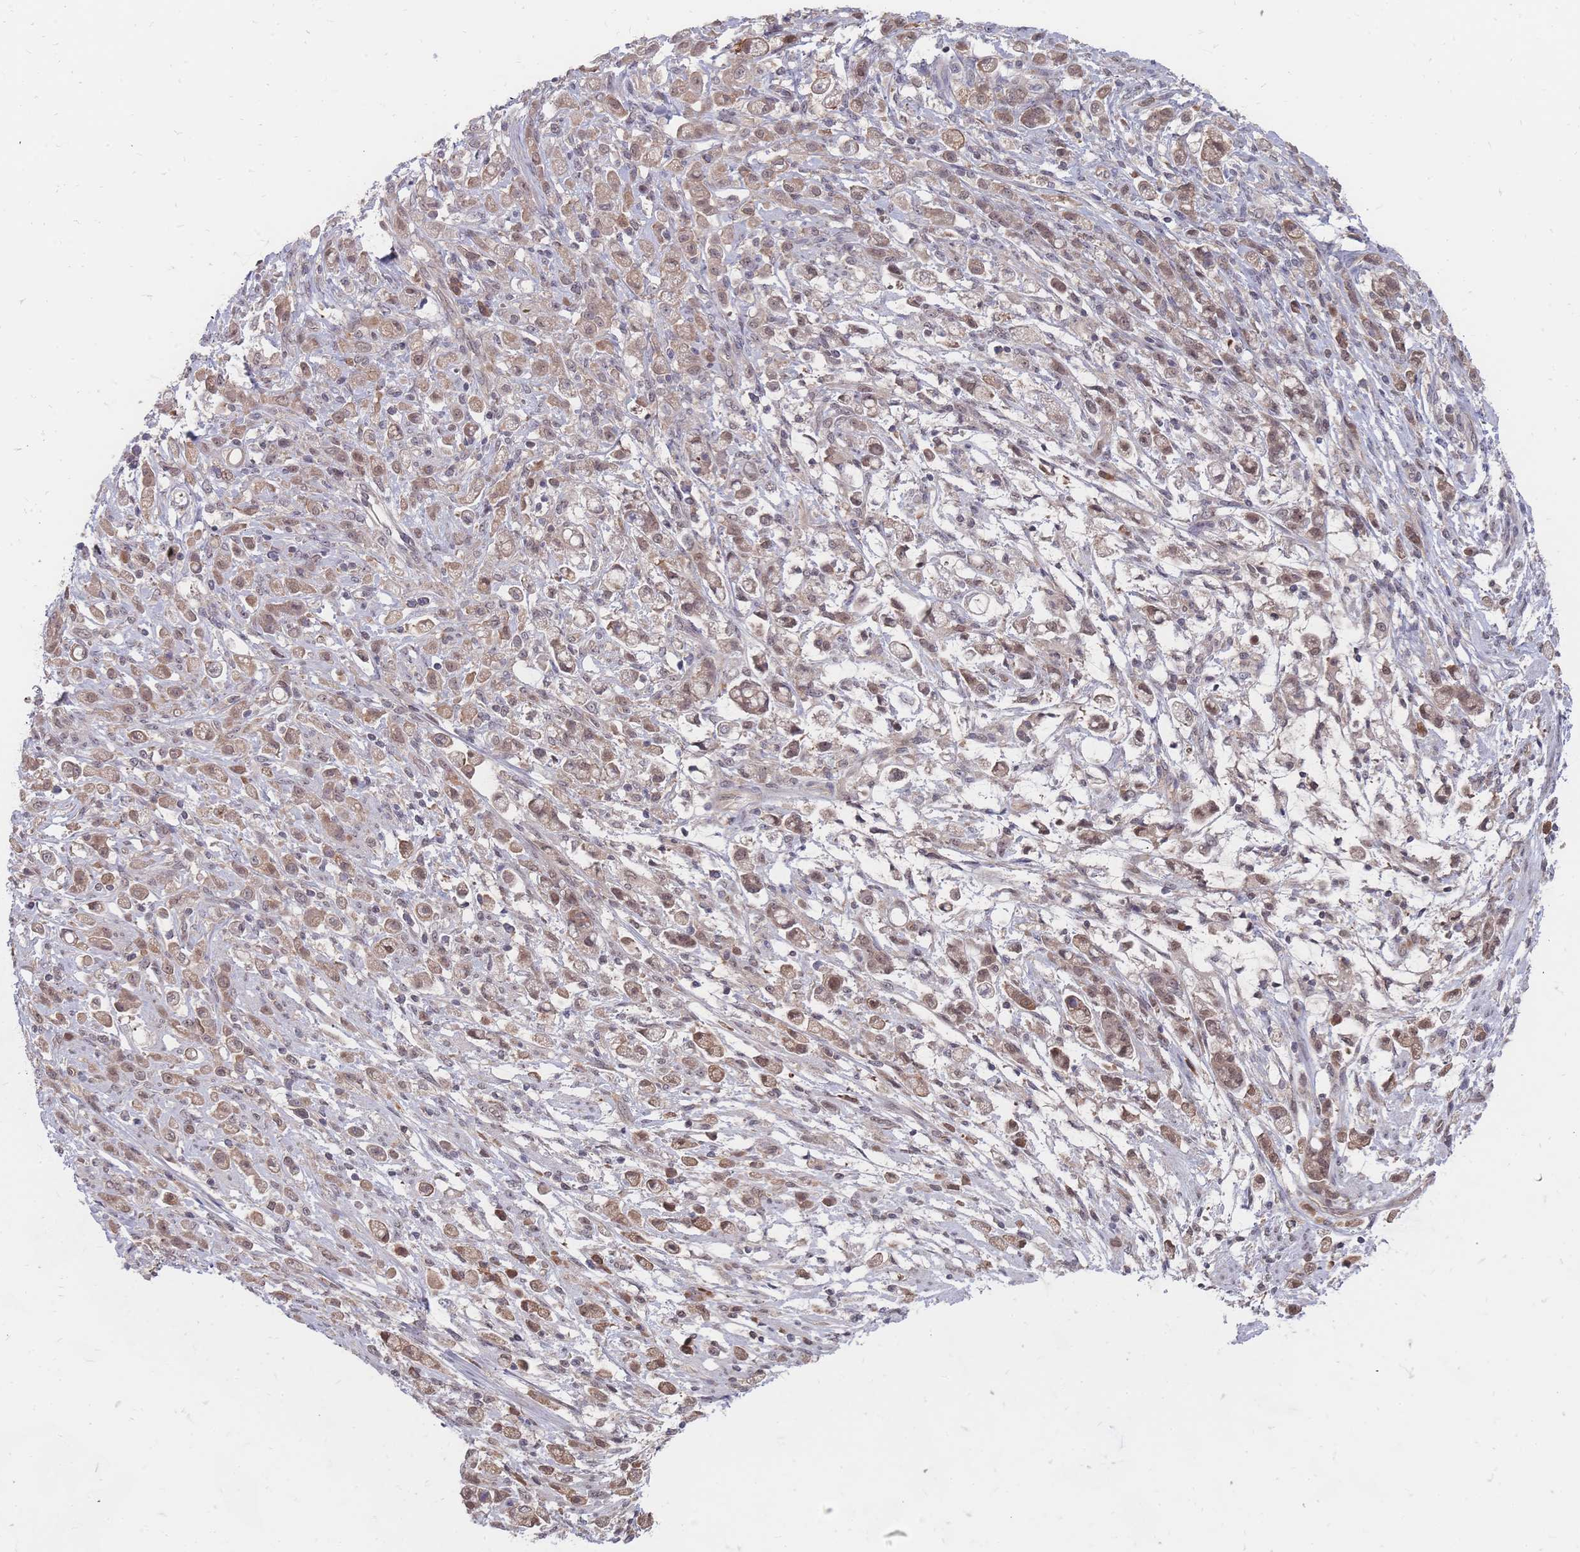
{"staining": {"intensity": "moderate", "quantity": "25%-75%", "location": "cytoplasmic/membranous,nuclear"}, "tissue": "stomach cancer", "cell_type": "Tumor cells", "image_type": "cancer", "snomed": [{"axis": "morphology", "description": "Adenocarcinoma, NOS"}, {"axis": "topography", "description": "Stomach"}], "caption": "Protein expression analysis of adenocarcinoma (stomach) exhibits moderate cytoplasmic/membranous and nuclear positivity in about 25%-75% of tumor cells.", "gene": "NKD1", "patient": {"sex": "female", "age": 60}}